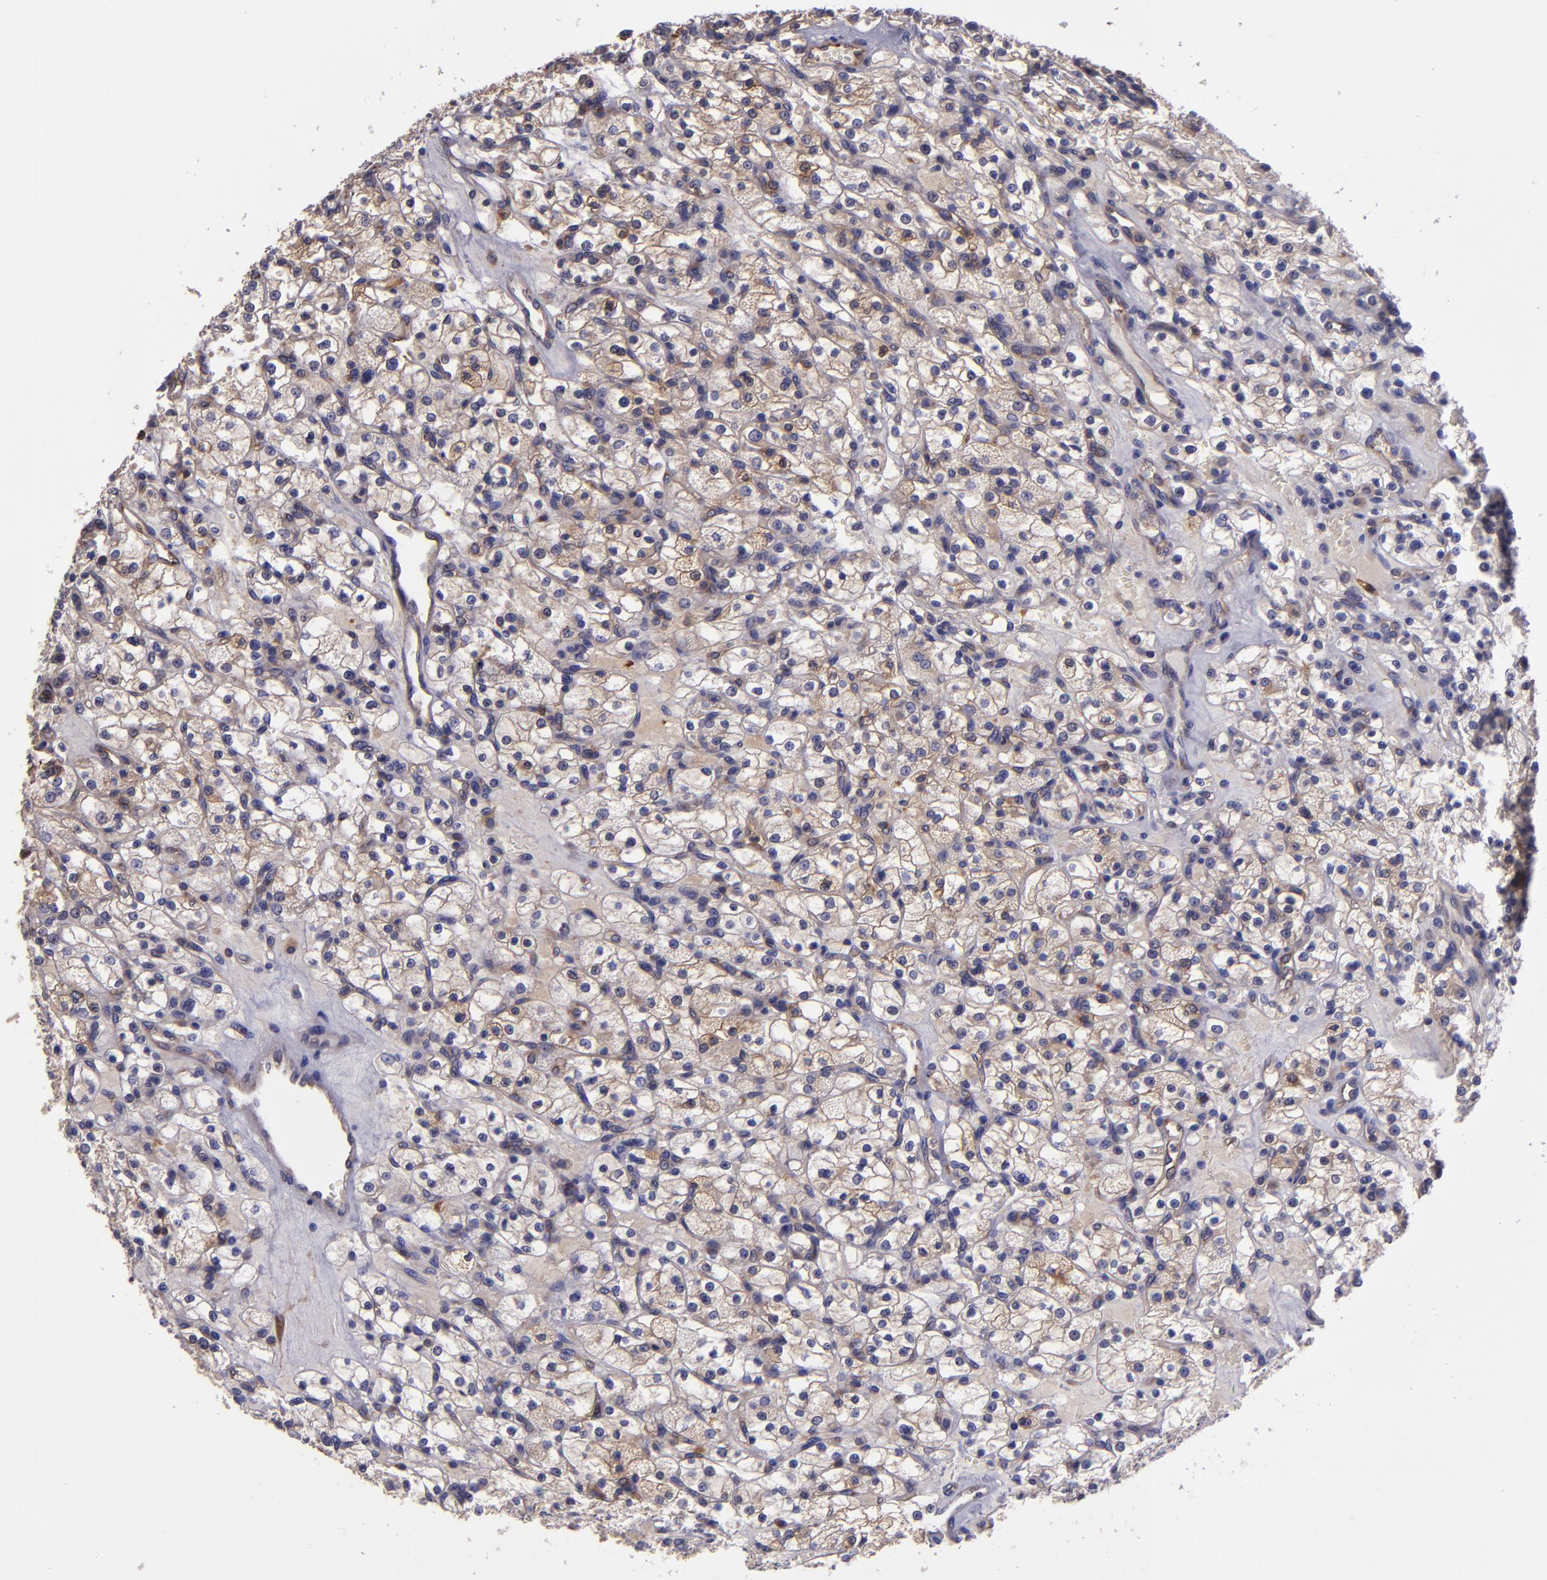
{"staining": {"intensity": "weak", "quantity": "25%-75%", "location": "cytoplasmic/membranous"}, "tissue": "renal cancer", "cell_type": "Tumor cells", "image_type": "cancer", "snomed": [{"axis": "morphology", "description": "Adenocarcinoma, NOS"}, {"axis": "topography", "description": "Kidney"}], "caption": "Renal cancer tissue displays weak cytoplasmic/membranous positivity in approximately 25%-75% of tumor cells", "gene": "CARS1", "patient": {"sex": "female", "age": 83}}